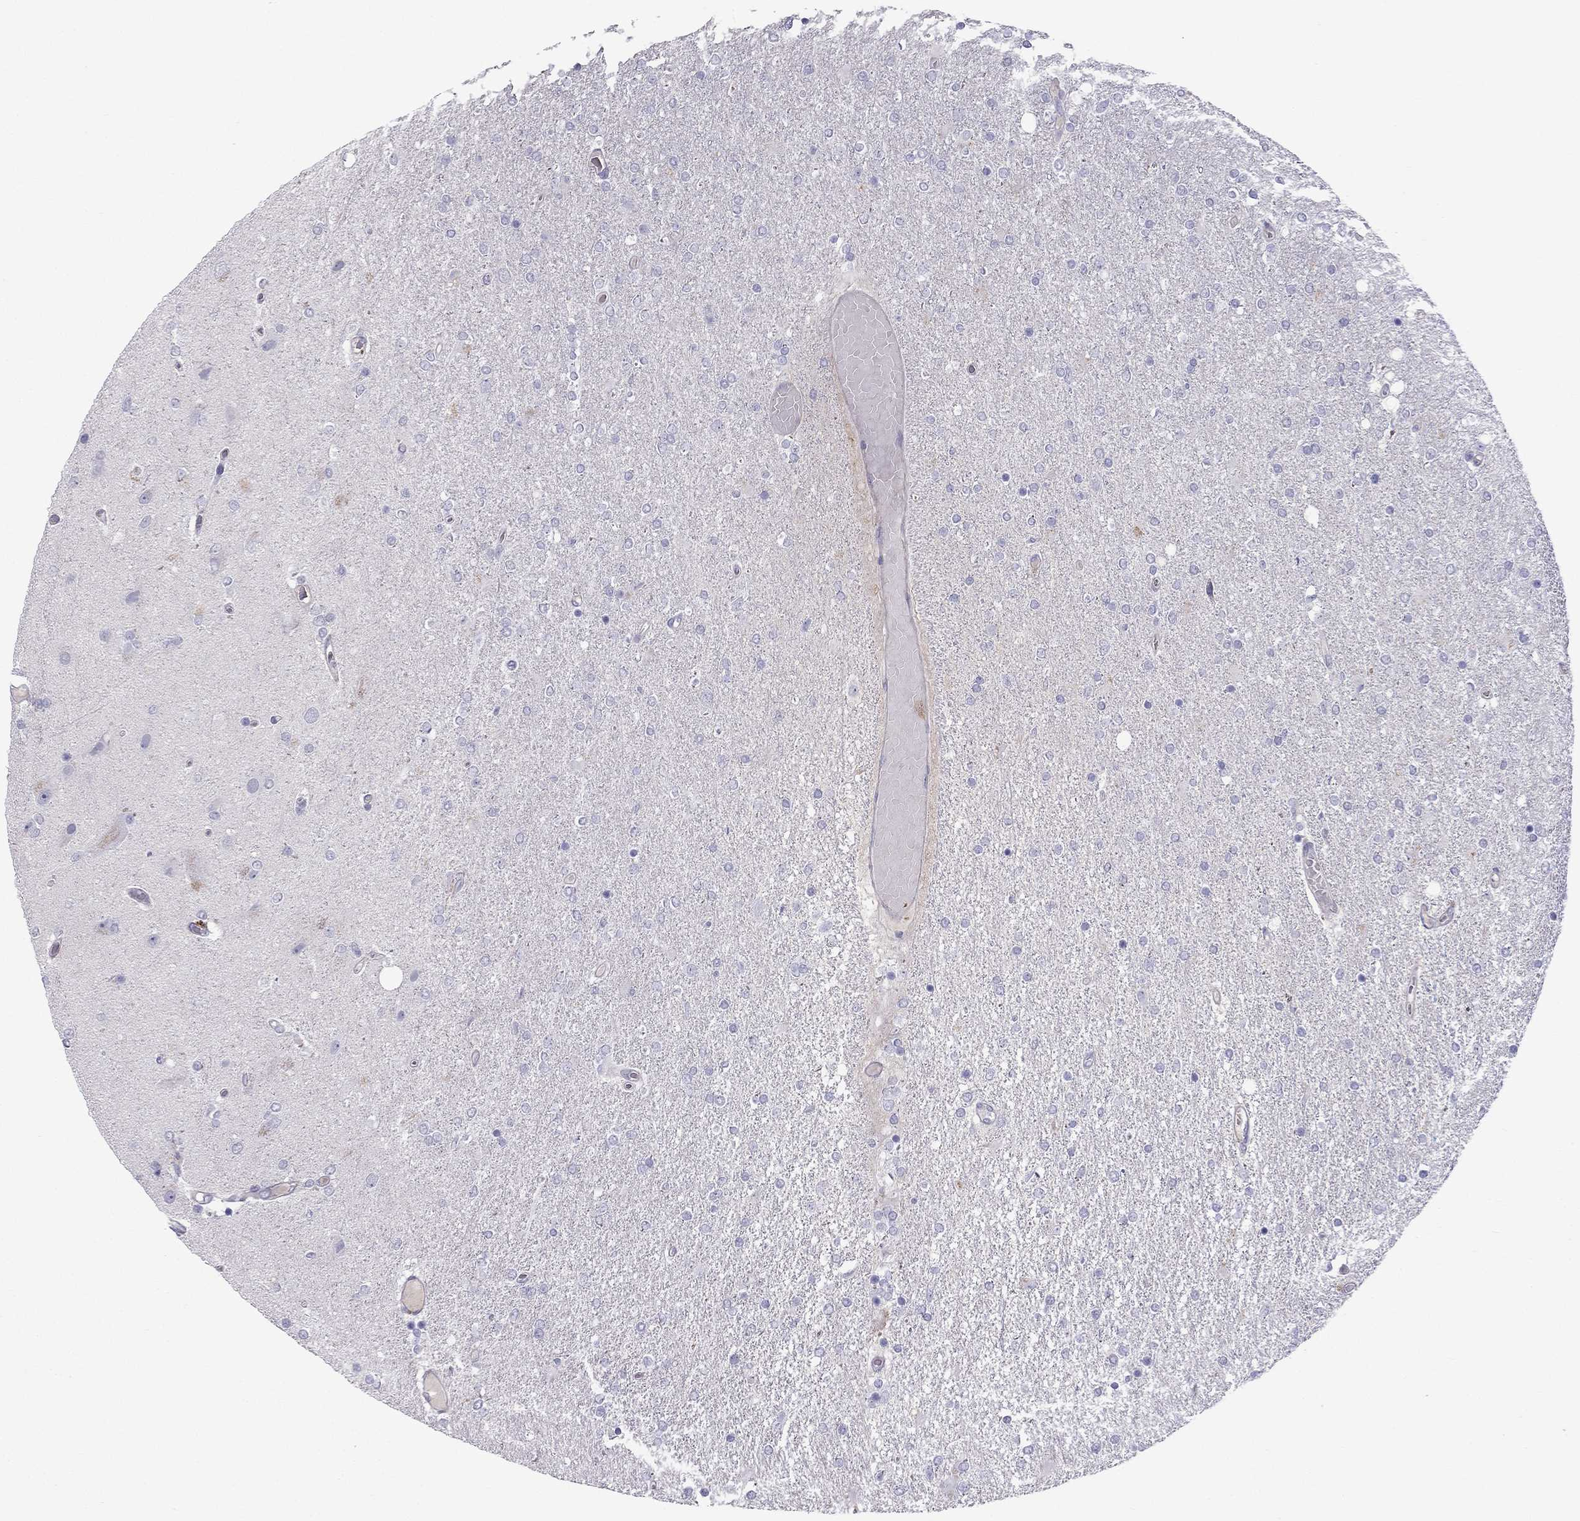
{"staining": {"intensity": "negative", "quantity": "none", "location": "none"}, "tissue": "glioma", "cell_type": "Tumor cells", "image_type": "cancer", "snomed": [{"axis": "morphology", "description": "Glioma, malignant, High grade"}, {"axis": "topography", "description": "Cerebral cortex"}], "caption": "Immunohistochemical staining of malignant glioma (high-grade) exhibits no significant staining in tumor cells.", "gene": "STOML3", "patient": {"sex": "male", "age": 70}}